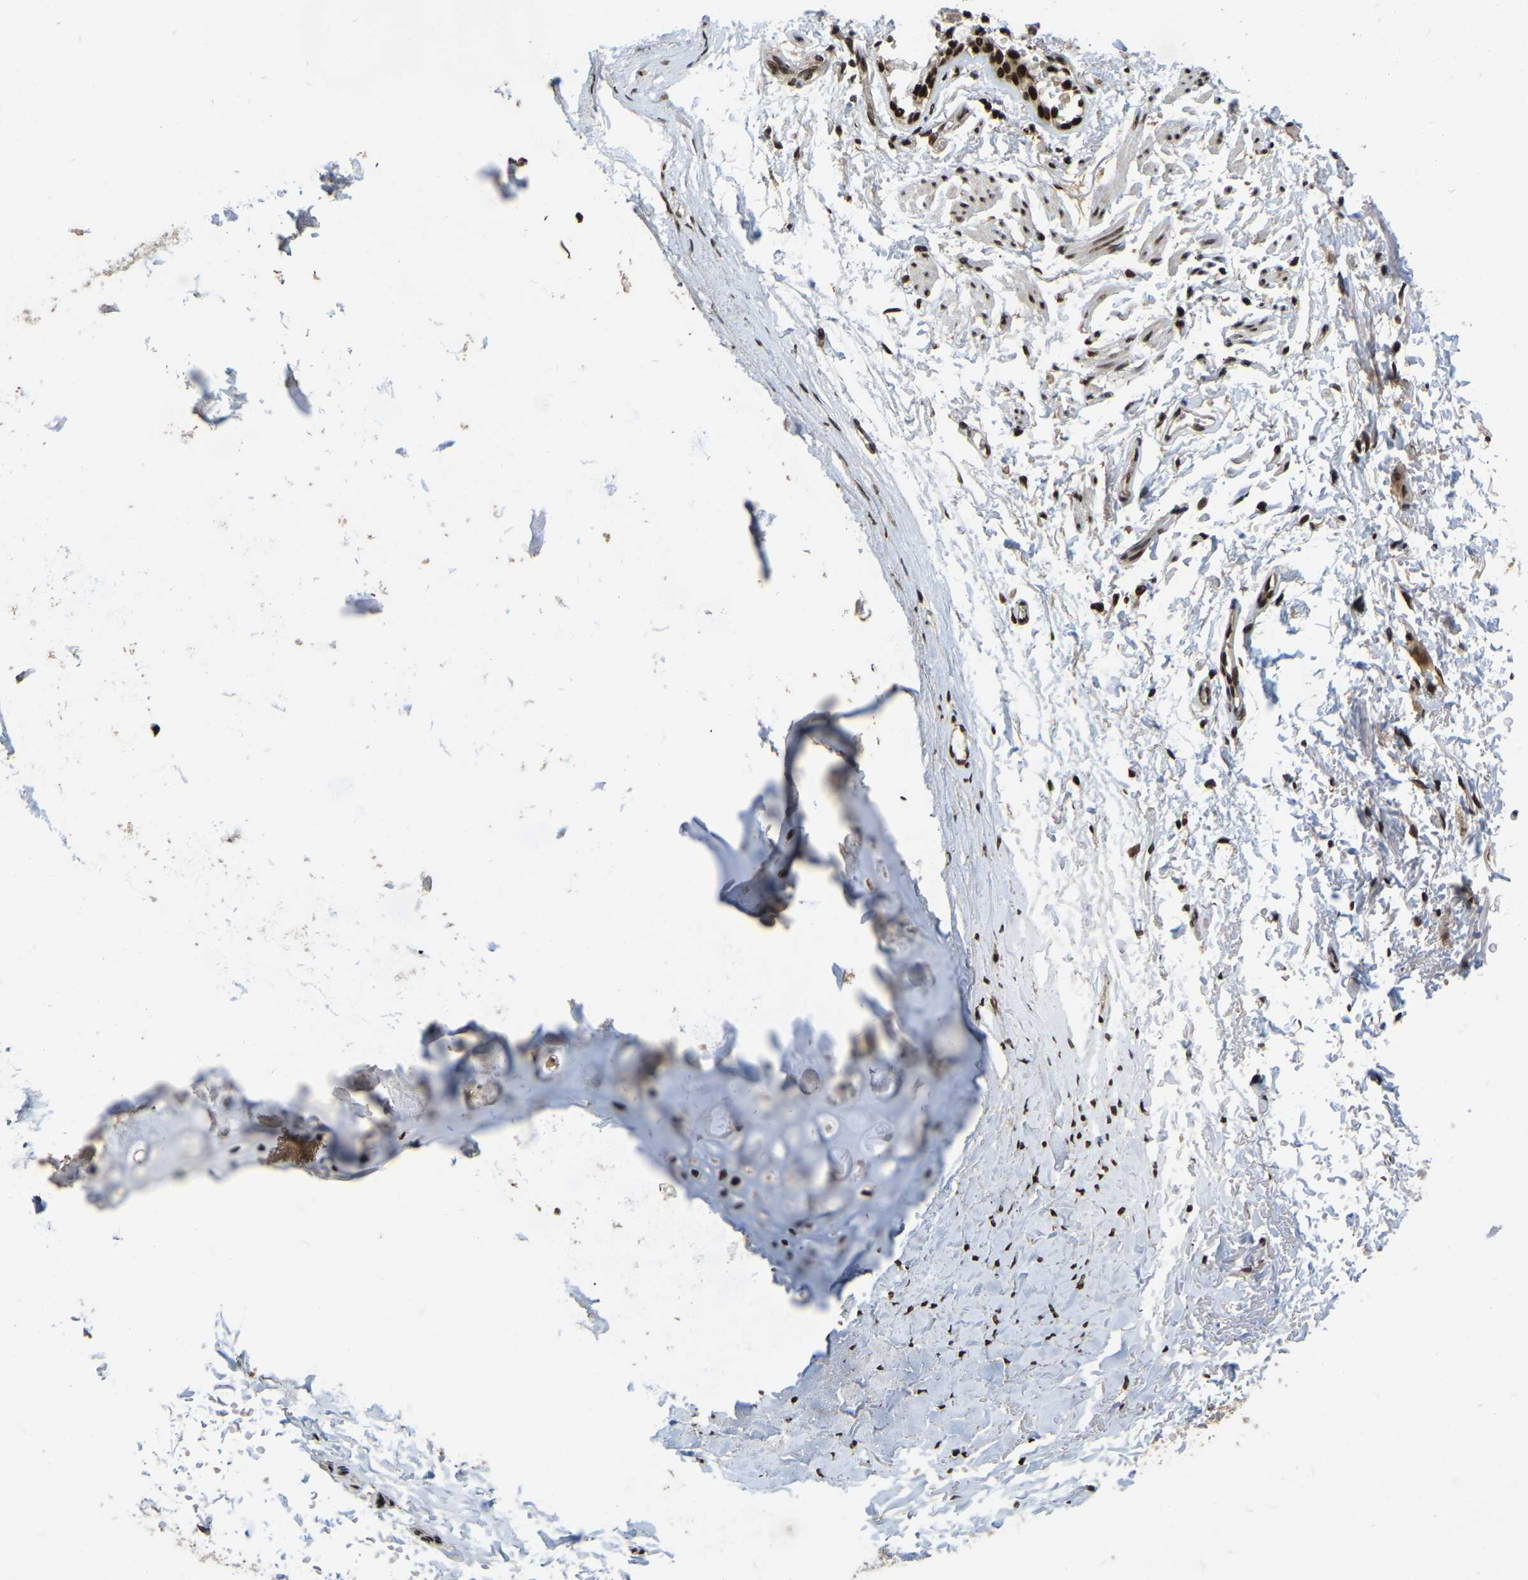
{"staining": {"intensity": "strong", "quantity": ">75%", "location": "nuclear"}, "tissue": "adipose tissue", "cell_type": "Adipocytes", "image_type": "normal", "snomed": [{"axis": "morphology", "description": "Normal tissue, NOS"}, {"axis": "topography", "description": "Cartilage tissue"}, {"axis": "topography", "description": "Lung"}], "caption": "Immunohistochemistry (IHC) micrograph of unremarkable adipose tissue stained for a protein (brown), which displays high levels of strong nuclear staining in about >75% of adipocytes.", "gene": "TBL1XR1", "patient": {"sex": "female", "age": 77}}